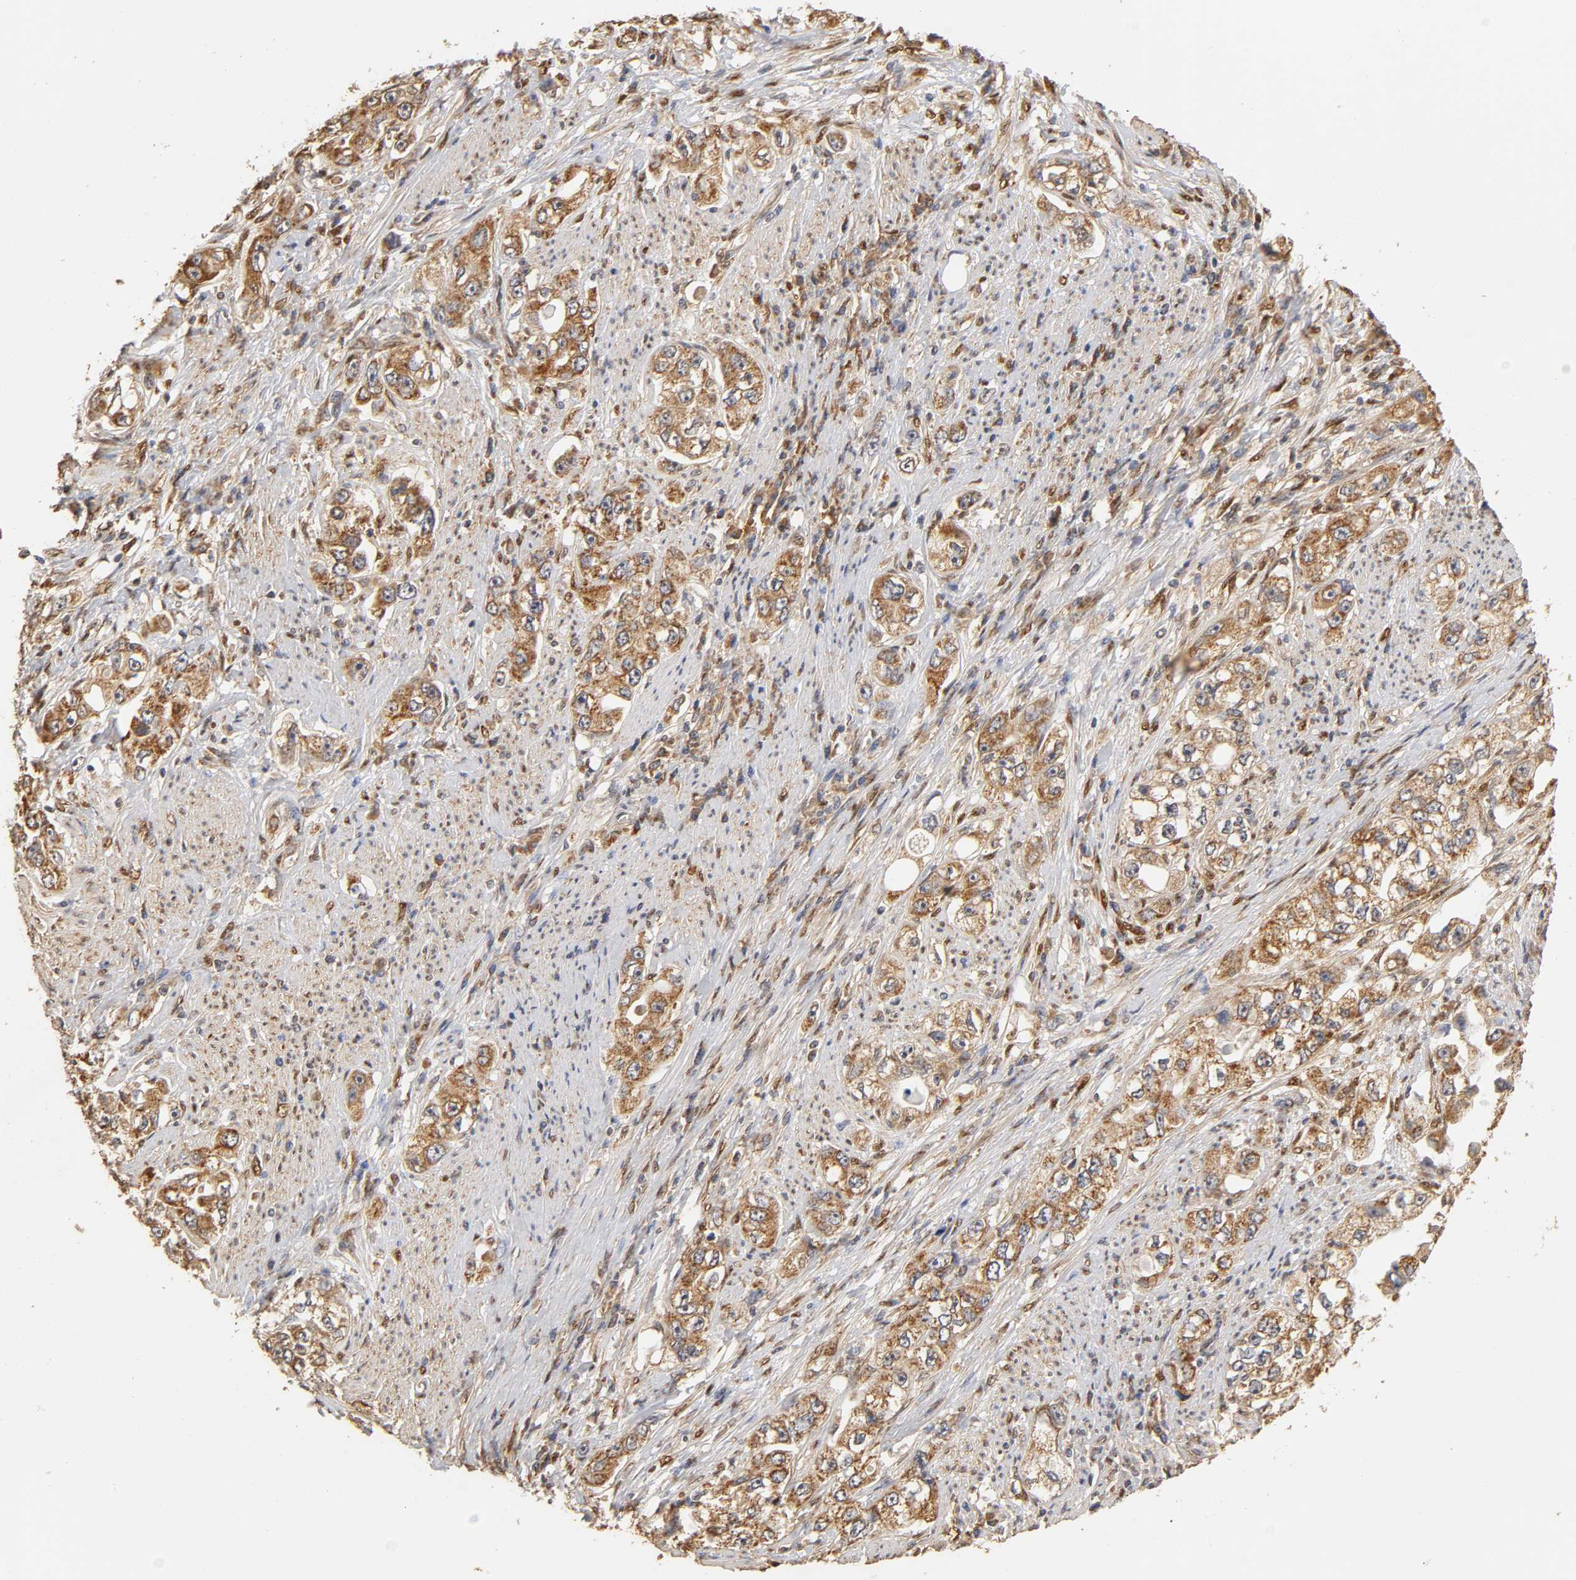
{"staining": {"intensity": "moderate", "quantity": "25%-75%", "location": "cytoplasmic/membranous"}, "tissue": "stomach cancer", "cell_type": "Tumor cells", "image_type": "cancer", "snomed": [{"axis": "morphology", "description": "Adenocarcinoma, NOS"}, {"axis": "topography", "description": "Stomach, lower"}], "caption": "A brown stain labels moderate cytoplasmic/membranous expression of a protein in human stomach cancer tumor cells. Immunohistochemistry (ihc) stains the protein in brown and the nuclei are stained blue.", "gene": "PKN1", "patient": {"sex": "female", "age": 93}}